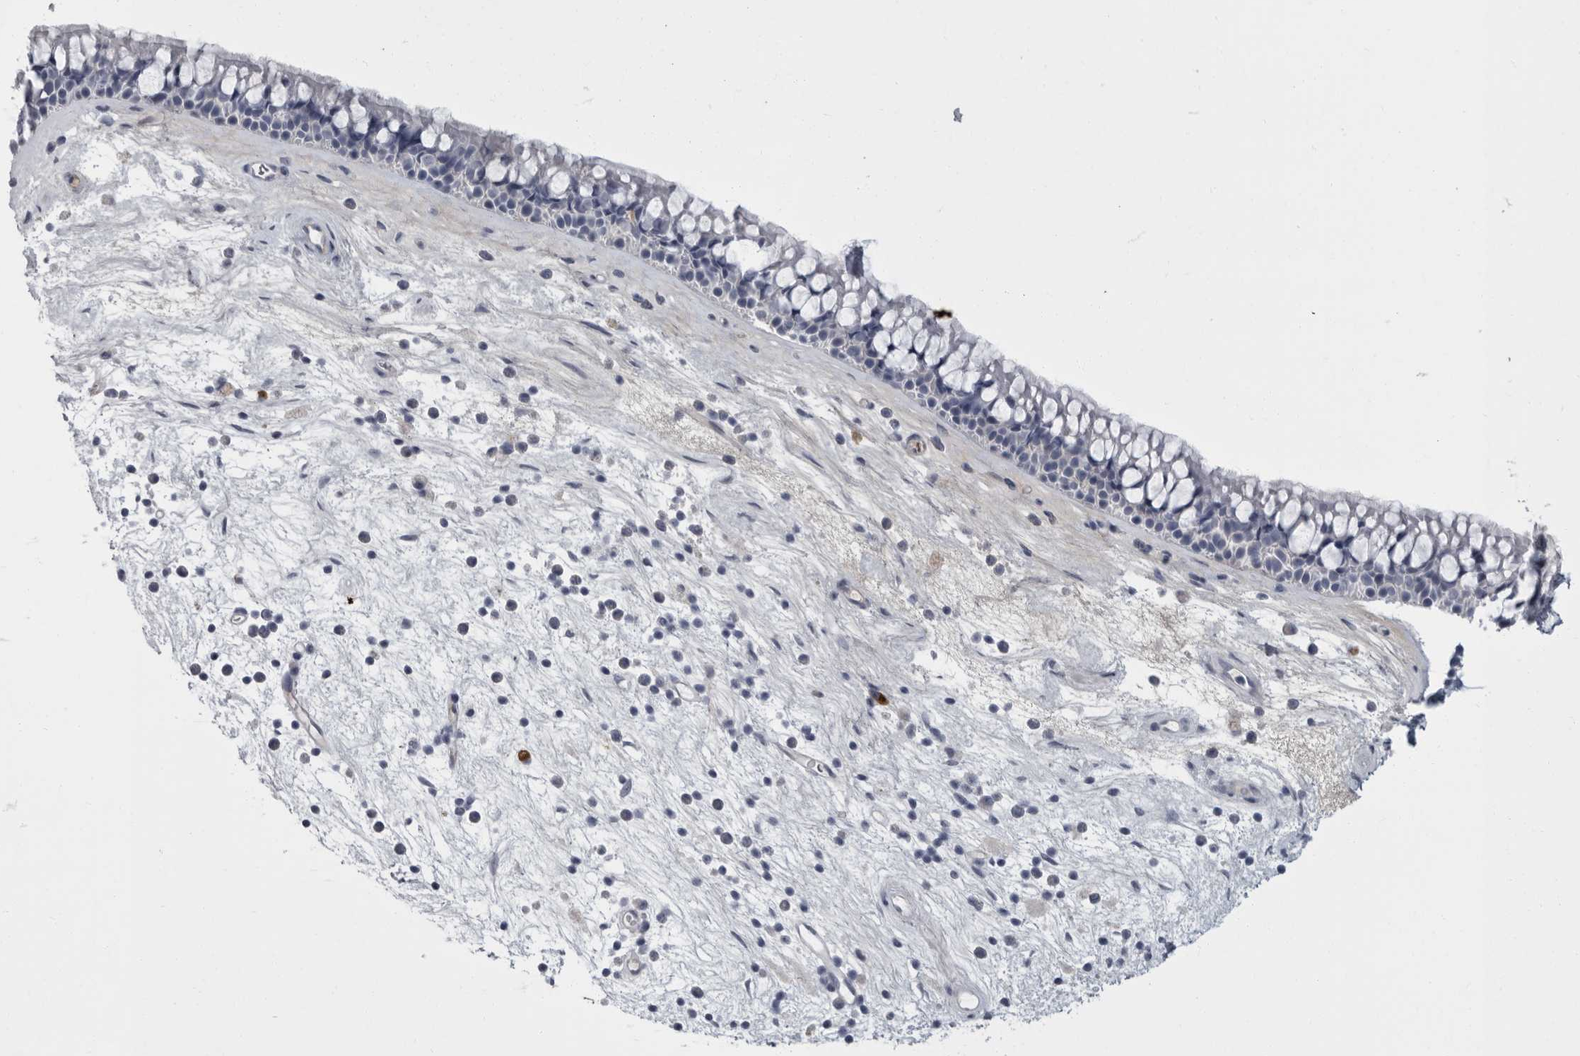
{"staining": {"intensity": "negative", "quantity": "none", "location": "none"}, "tissue": "nasopharynx", "cell_type": "Respiratory epithelial cells", "image_type": "normal", "snomed": [{"axis": "morphology", "description": "Normal tissue, NOS"}, {"axis": "topography", "description": "Nasopharynx"}], "caption": "Immunohistochemistry (IHC) histopathology image of normal human nasopharynx stained for a protein (brown), which reveals no staining in respiratory epithelial cells. (Immunohistochemistry (IHC), brightfield microscopy, high magnification).", "gene": "SLC25A39", "patient": {"sex": "male", "age": 64}}